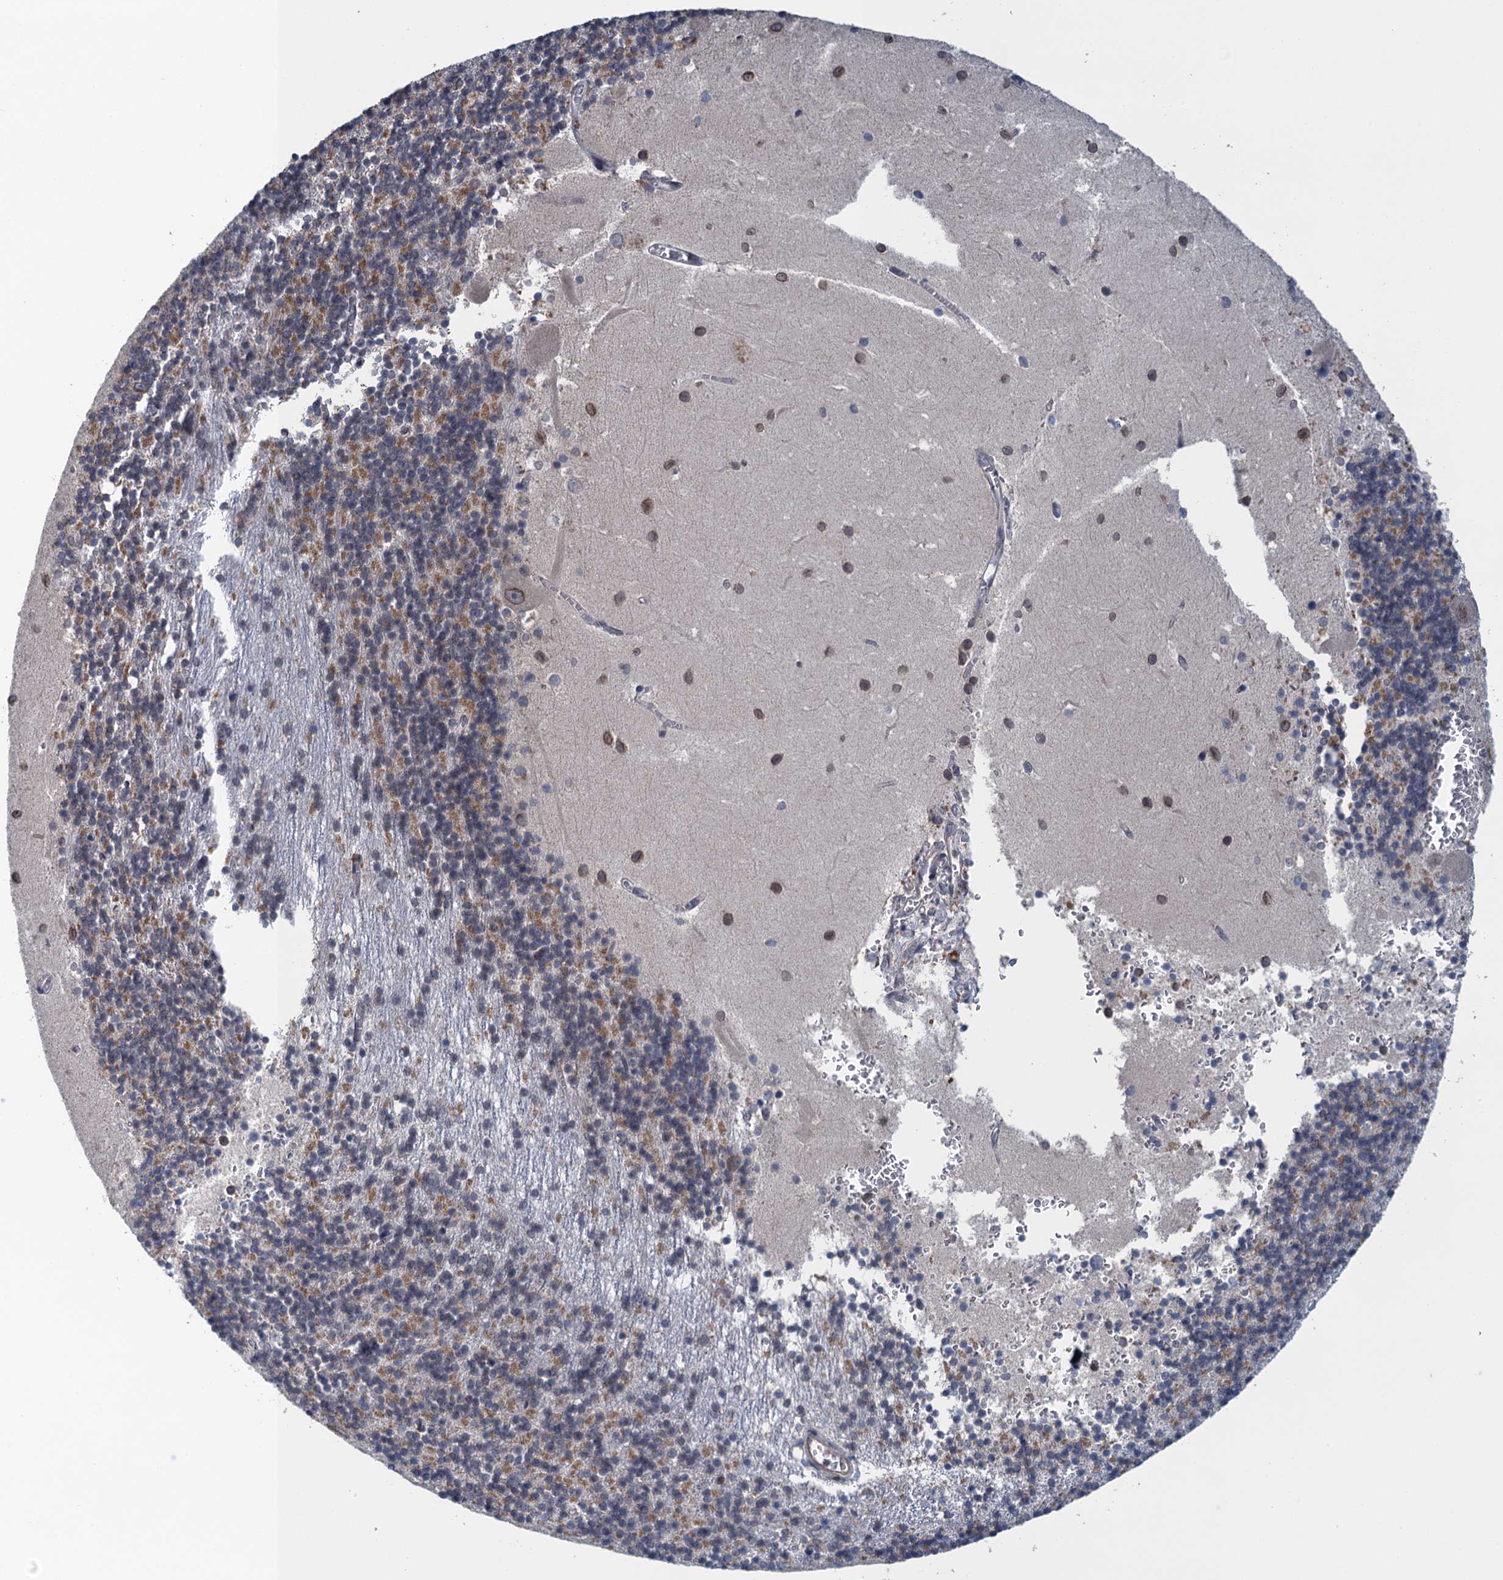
{"staining": {"intensity": "moderate", "quantity": ">75%", "location": "cytoplasmic/membranous"}, "tissue": "cerebellum", "cell_type": "Cells in granular layer", "image_type": "normal", "snomed": [{"axis": "morphology", "description": "Normal tissue, NOS"}, {"axis": "topography", "description": "Cerebellum"}], "caption": "Protein analysis of normal cerebellum displays moderate cytoplasmic/membranous positivity in about >75% of cells in granular layer.", "gene": "CTU2", "patient": {"sex": "male", "age": 54}}